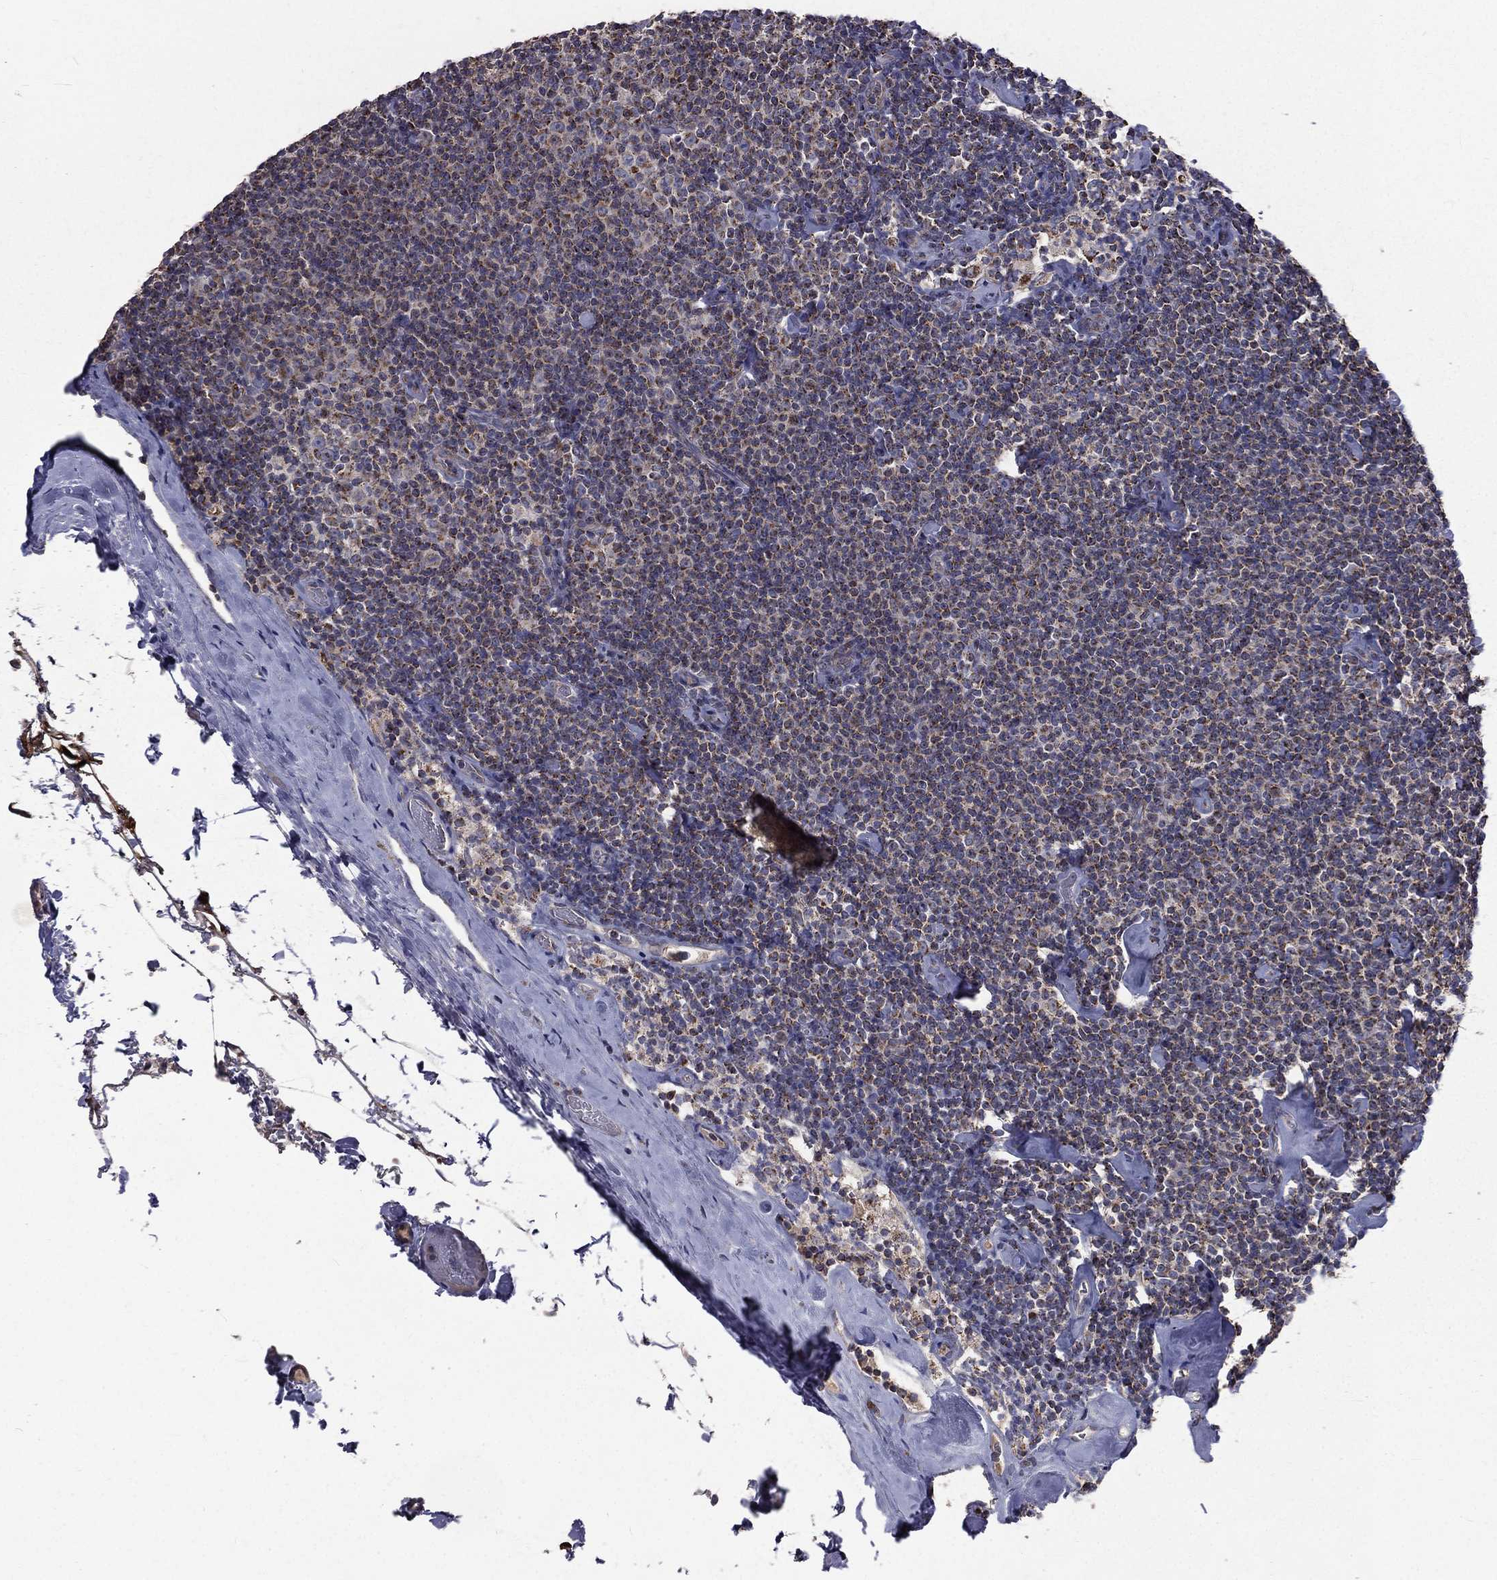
{"staining": {"intensity": "weak", "quantity": ">75%", "location": "cytoplasmic/membranous"}, "tissue": "lymphoma", "cell_type": "Tumor cells", "image_type": "cancer", "snomed": [{"axis": "morphology", "description": "Malignant lymphoma, non-Hodgkin's type, Low grade"}, {"axis": "topography", "description": "Lymph node"}], "caption": "A photomicrograph of low-grade malignant lymphoma, non-Hodgkin's type stained for a protein reveals weak cytoplasmic/membranous brown staining in tumor cells. (DAB (3,3'-diaminobenzidine) IHC, brown staining for protein, blue staining for nuclei).", "gene": "GPD1", "patient": {"sex": "male", "age": 81}}